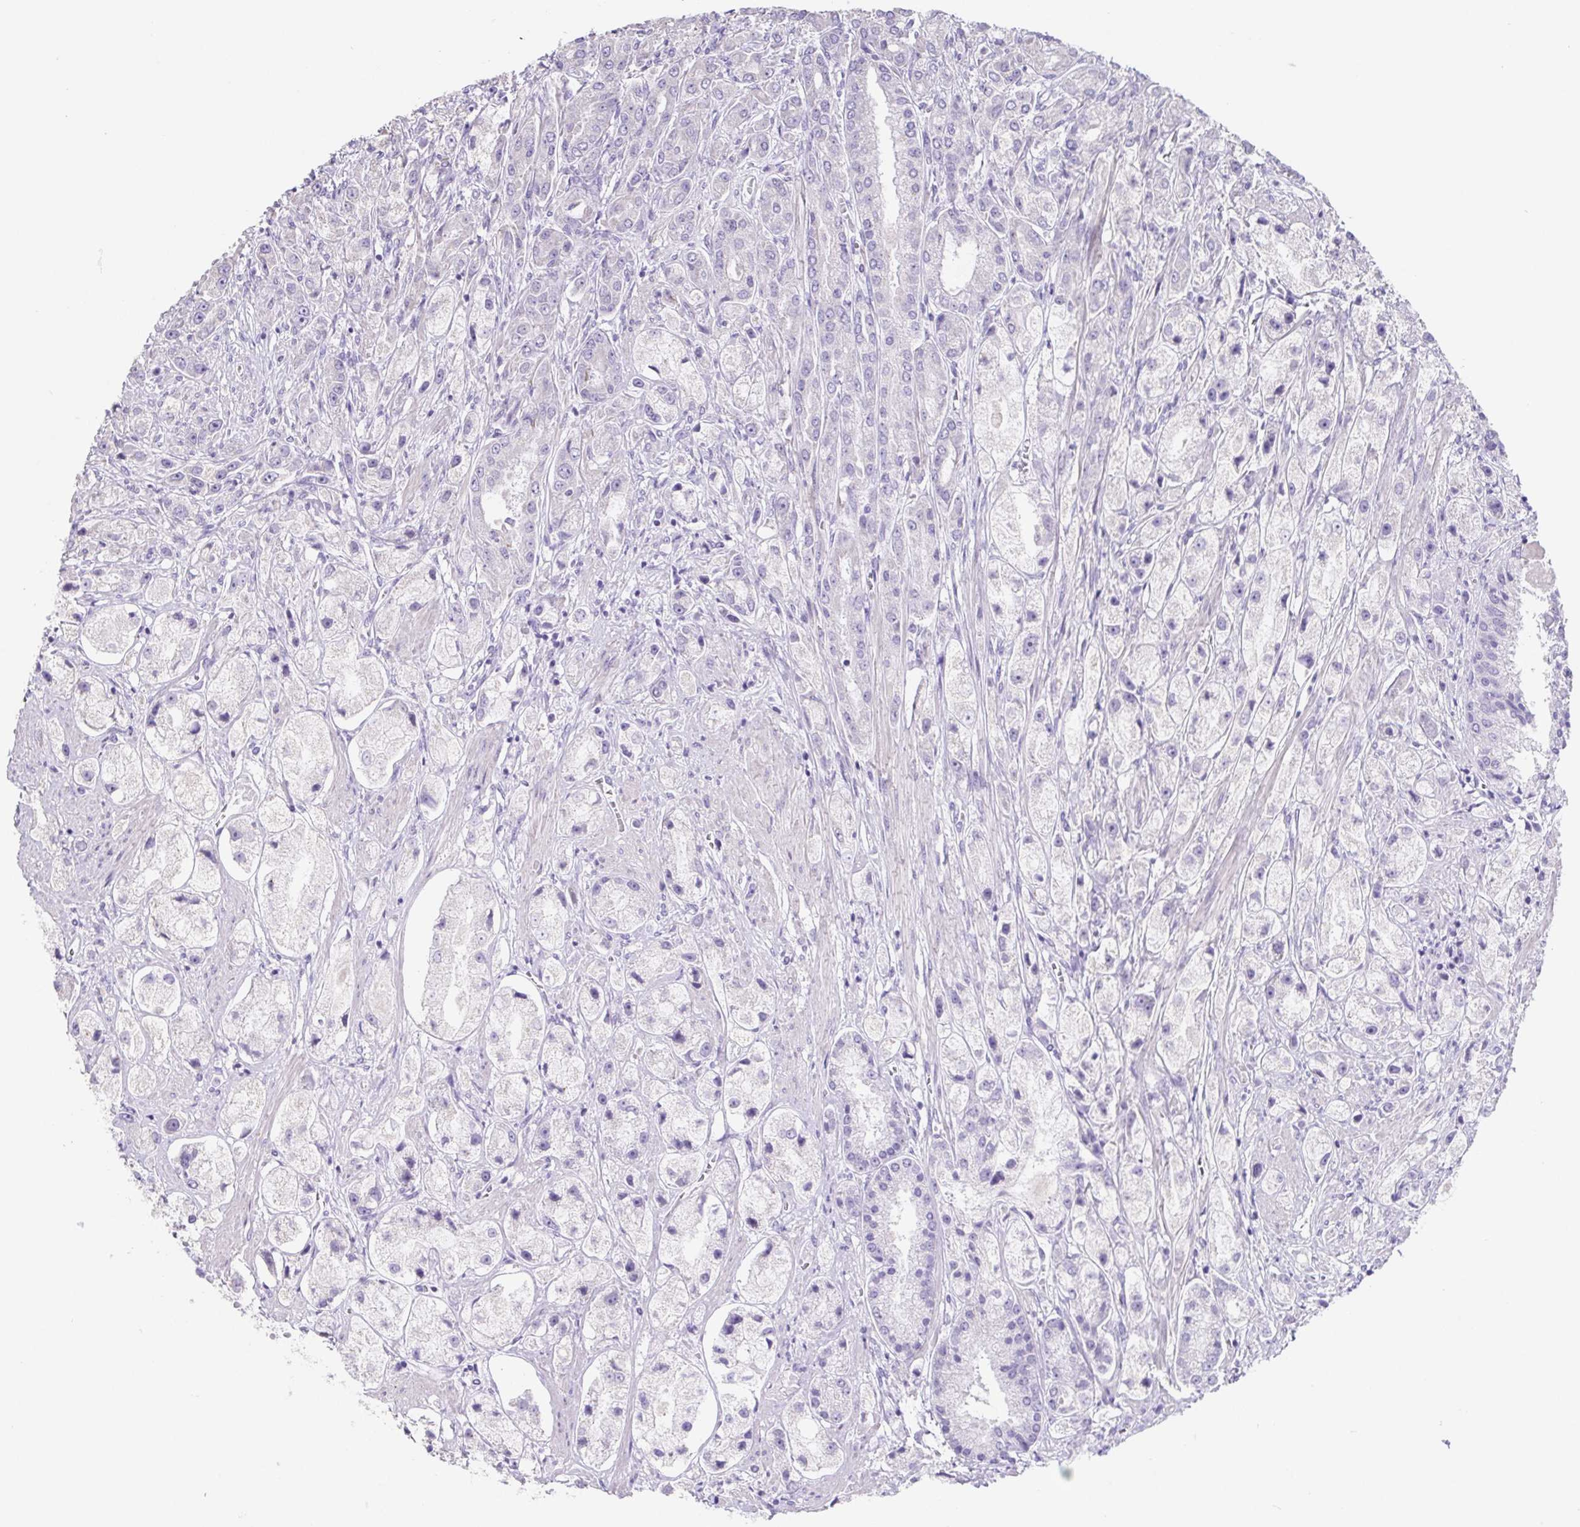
{"staining": {"intensity": "negative", "quantity": "none", "location": "none"}, "tissue": "prostate cancer", "cell_type": "Tumor cells", "image_type": "cancer", "snomed": [{"axis": "morphology", "description": "Adenocarcinoma, High grade"}, {"axis": "topography", "description": "Prostate"}], "caption": "An image of prostate high-grade adenocarcinoma stained for a protein displays no brown staining in tumor cells.", "gene": "HDGFL1", "patient": {"sex": "male", "age": 67}}